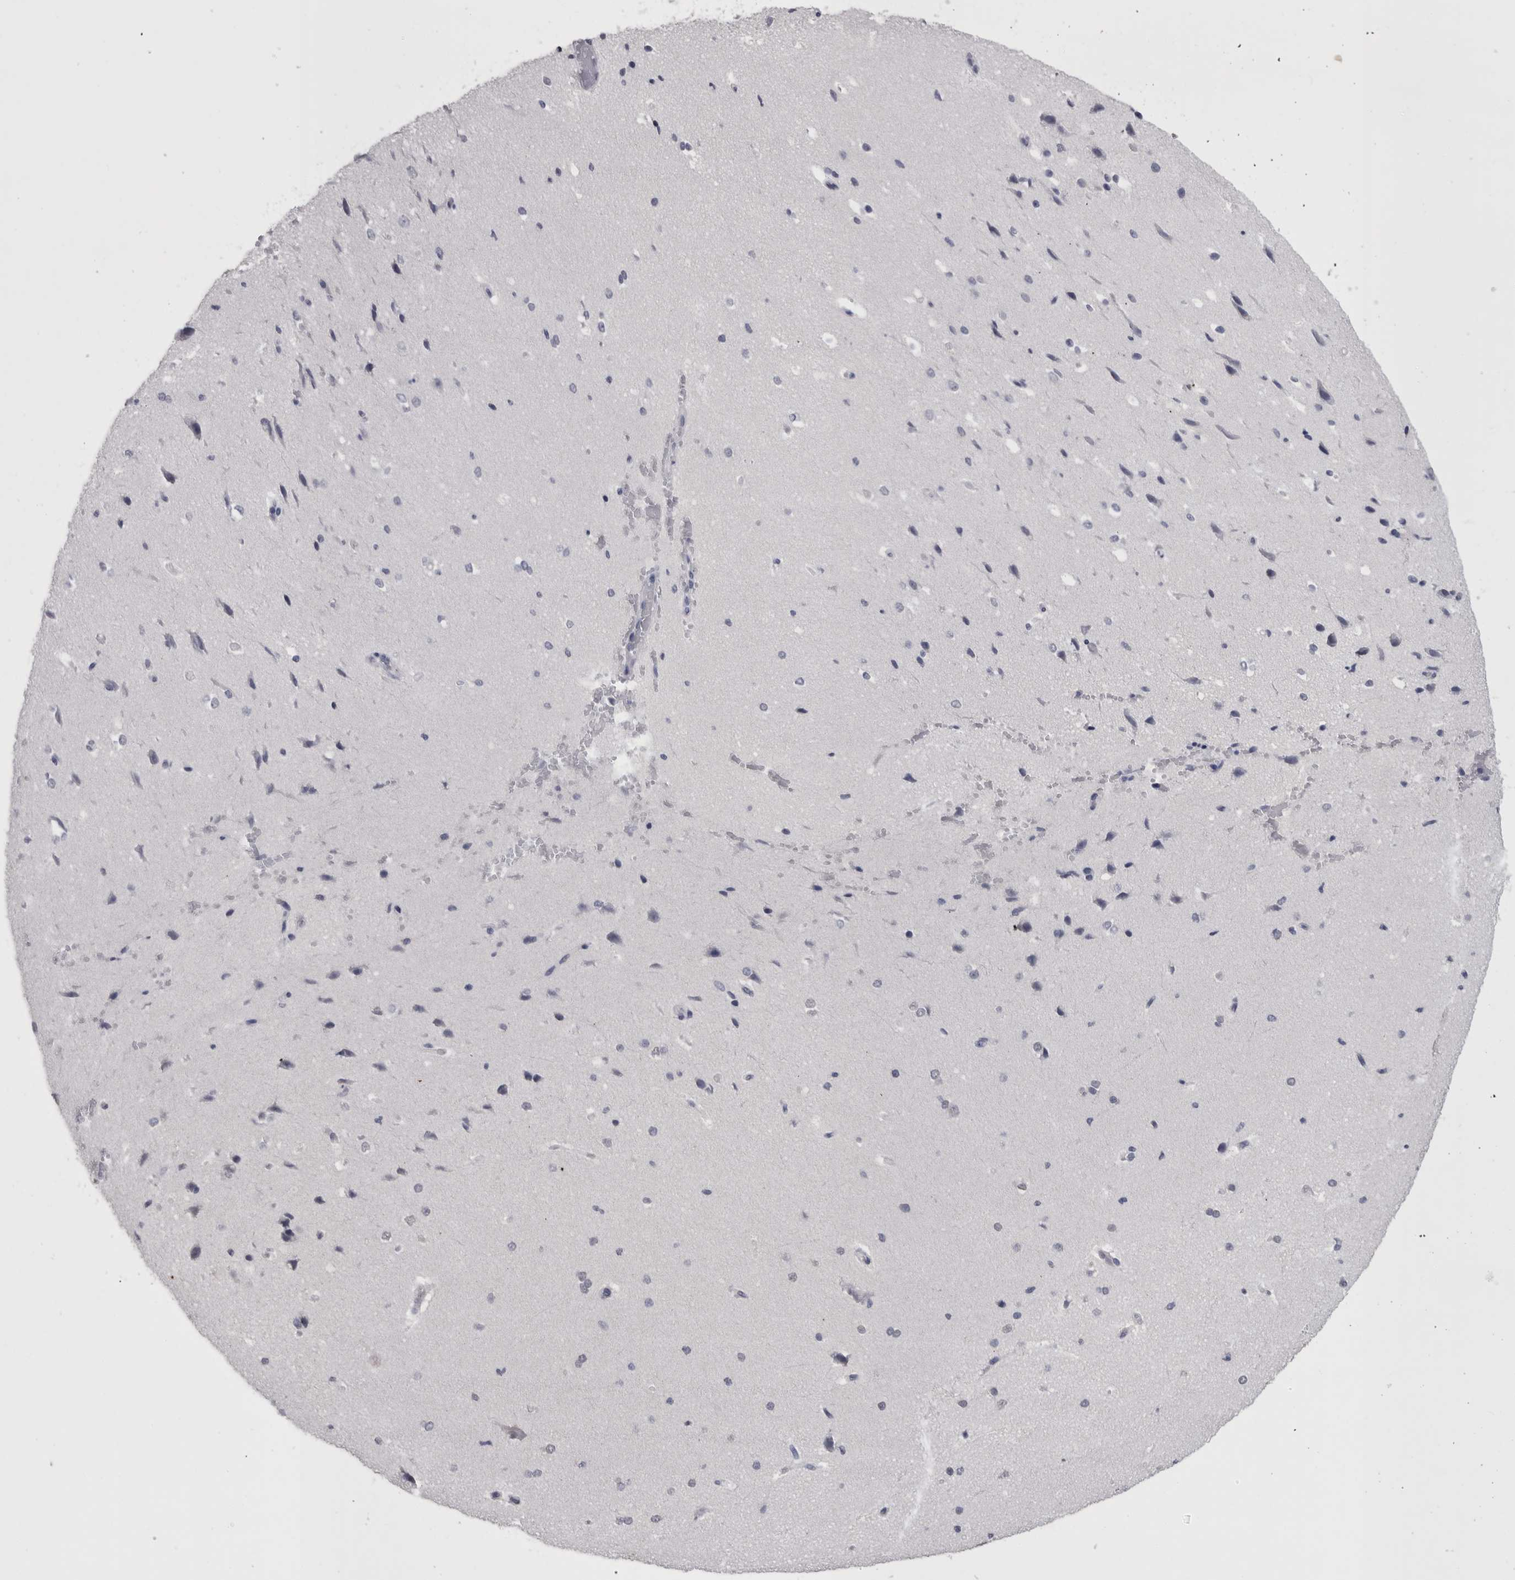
{"staining": {"intensity": "negative", "quantity": "none", "location": "none"}, "tissue": "cerebral cortex", "cell_type": "Endothelial cells", "image_type": "normal", "snomed": [{"axis": "morphology", "description": "Normal tissue, NOS"}, {"axis": "morphology", "description": "Developmental malformation"}, {"axis": "topography", "description": "Cerebral cortex"}], "caption": "Micrograph shows no protein expression in endothelial cells of unremarkable cerebral cortex. (IHC, brightfield microscopy, high magnification).", "gene": "PAX5", "patient": {"sex": "female", "age": 30}}